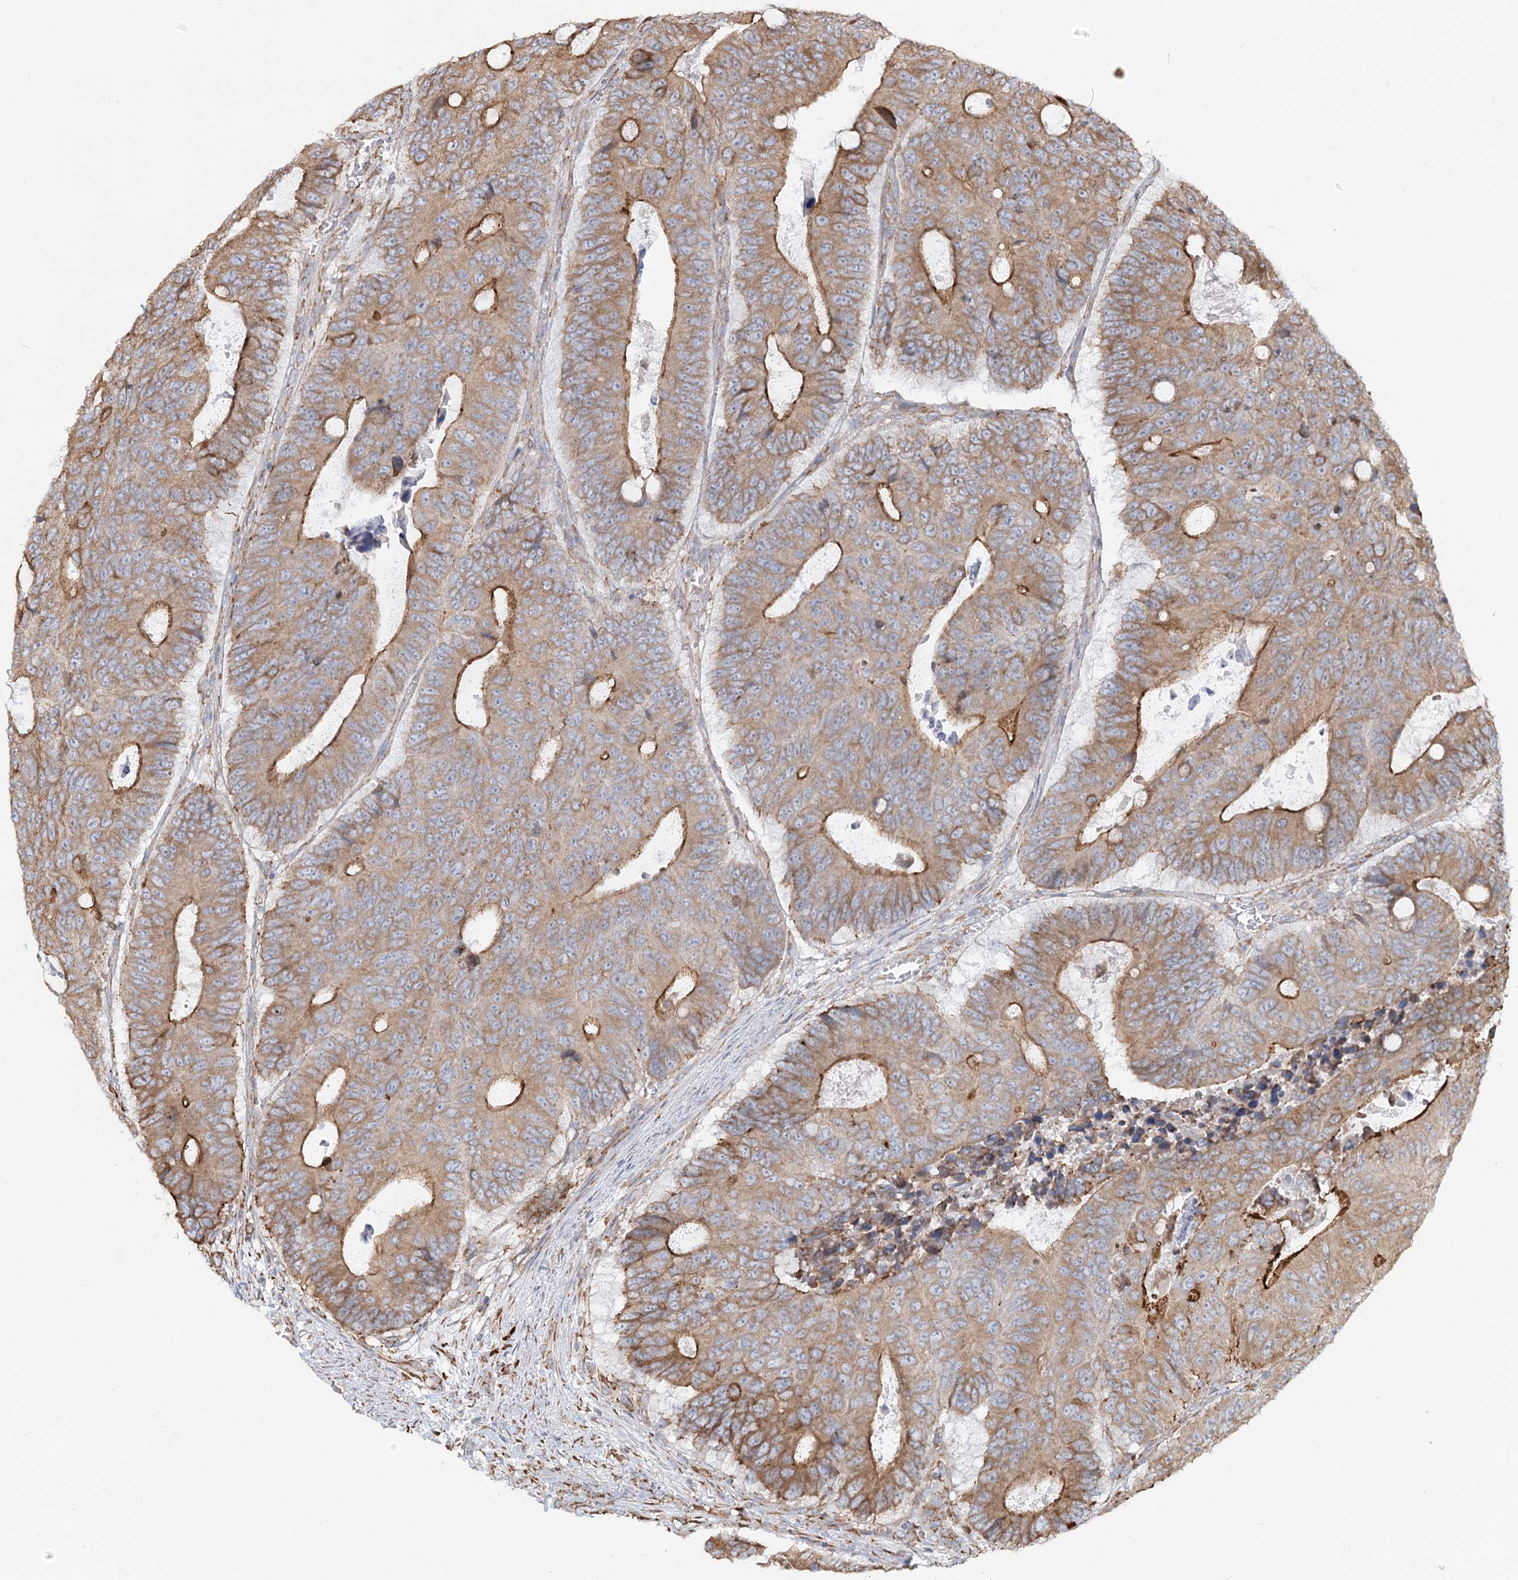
{"staining": {"intensity": "moderate", "quantity": ">75%", "location": "cytoplasmic/membranous"}, "tissue": "colorectal cancer", "cell_type": "Tumor cells", "image_type": "cancer", "snomed": [{"axis": "morphology", "description": "Adenocarcinoma, NOS"}, {"axis": "topography", "description": "Colon"}], "caption": "Protein expression by IHC demonstrates moderate cytoplasmic/membranous staining in about >75% of tumor cells in colorectal cancer. (DAB (3,3'-diaminobenzidine) = brown stain, brightfield microscopy at high magnification).", "gene": "TAS1R1", "patient": {"sex": "male", "age": 87}}